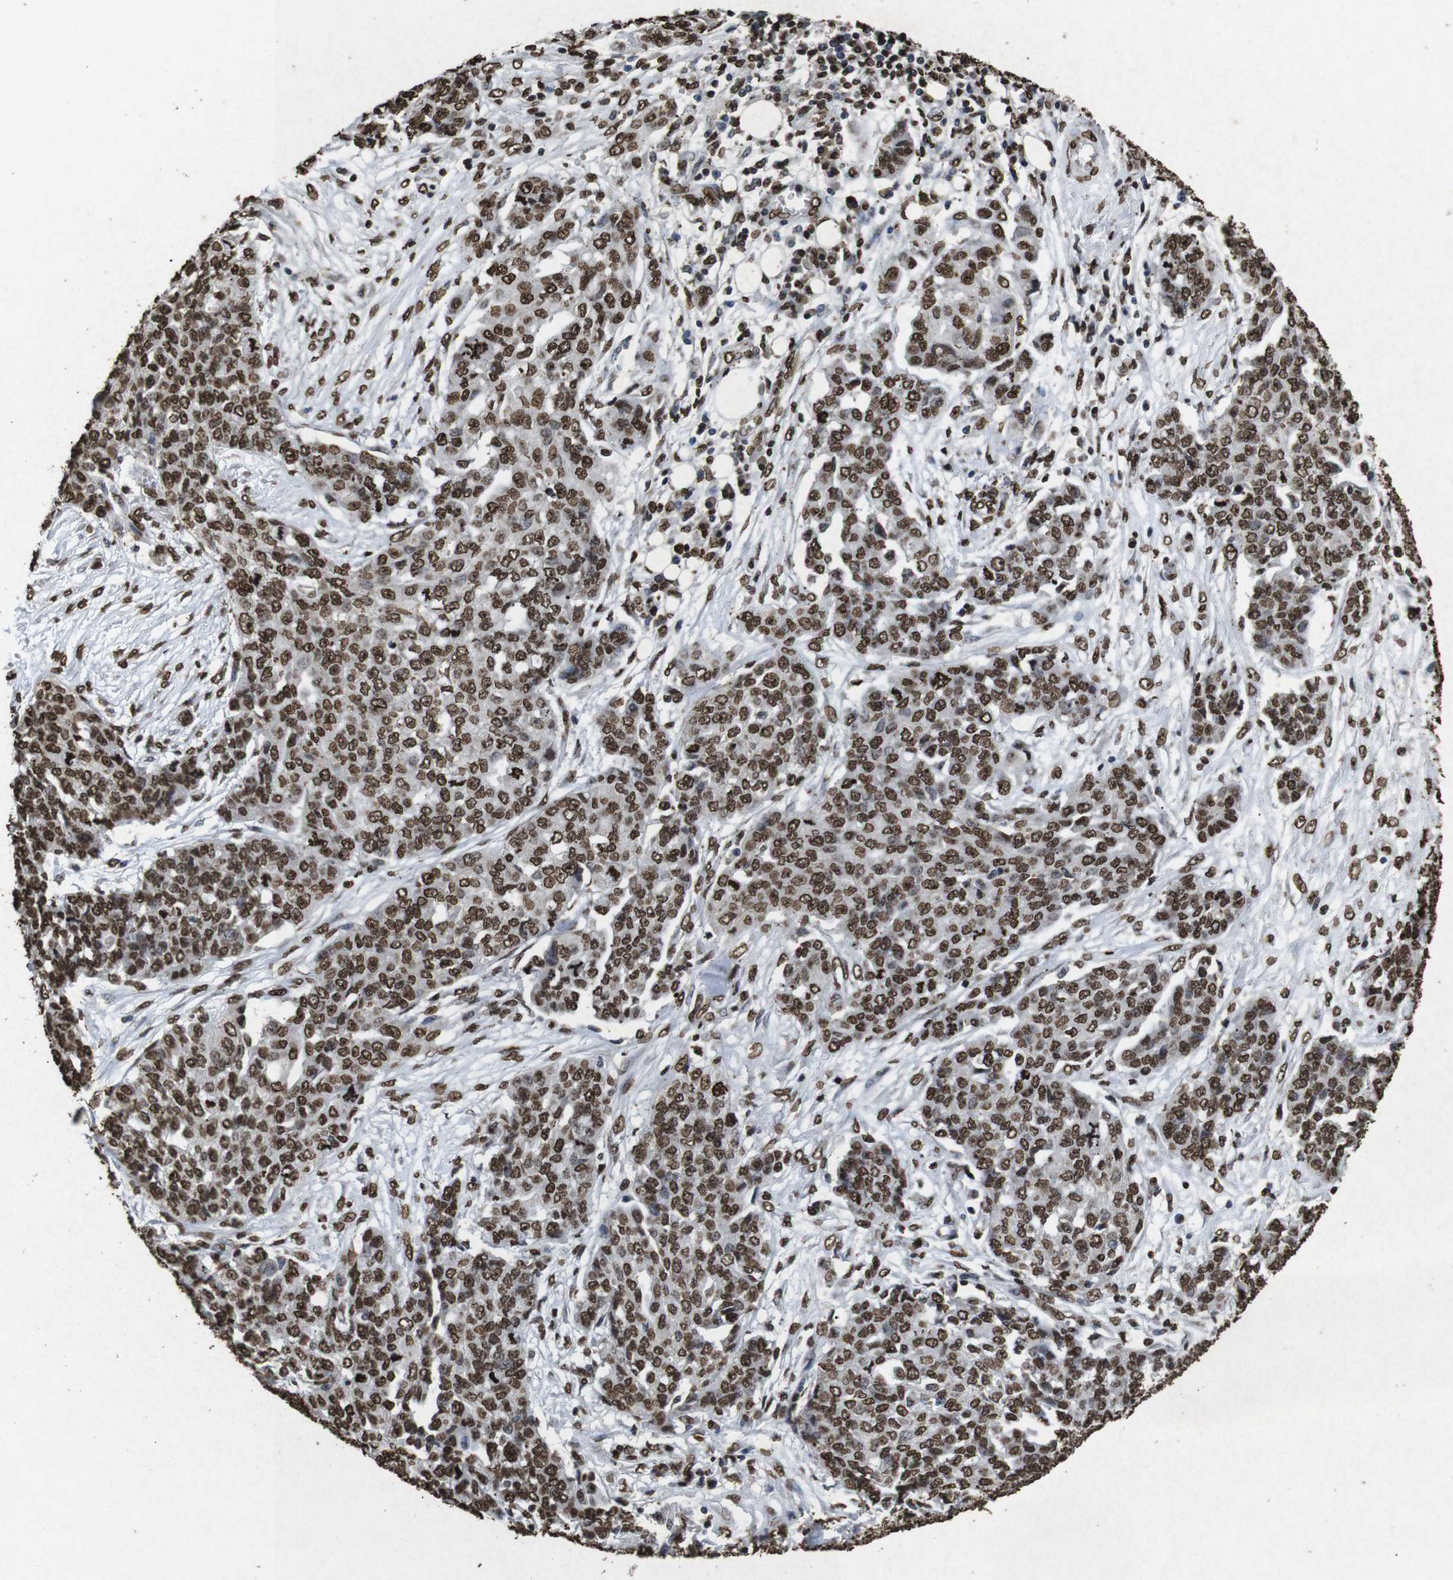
{"staining": {"intensity": "strong", "quantity": ">75%", "location": "nuclear"}, "tissue": "ovarian cancer", "cell_type": "Tumor cells", "image_type": "cancer", "snomed": [{"axis": "morphology", "description": "Cystadenocarcinoma, serous, NOS"}, {"axis": "topography", "description": "Soft tissue"}, {"axis": "topography", "description": "Ovary"}], "caption": "Human ovarian cancer stained with a protein marker shows strong staining in tumor cells.", "gene": "MDM2", "patient": {"sex": "female", "age": 57}}